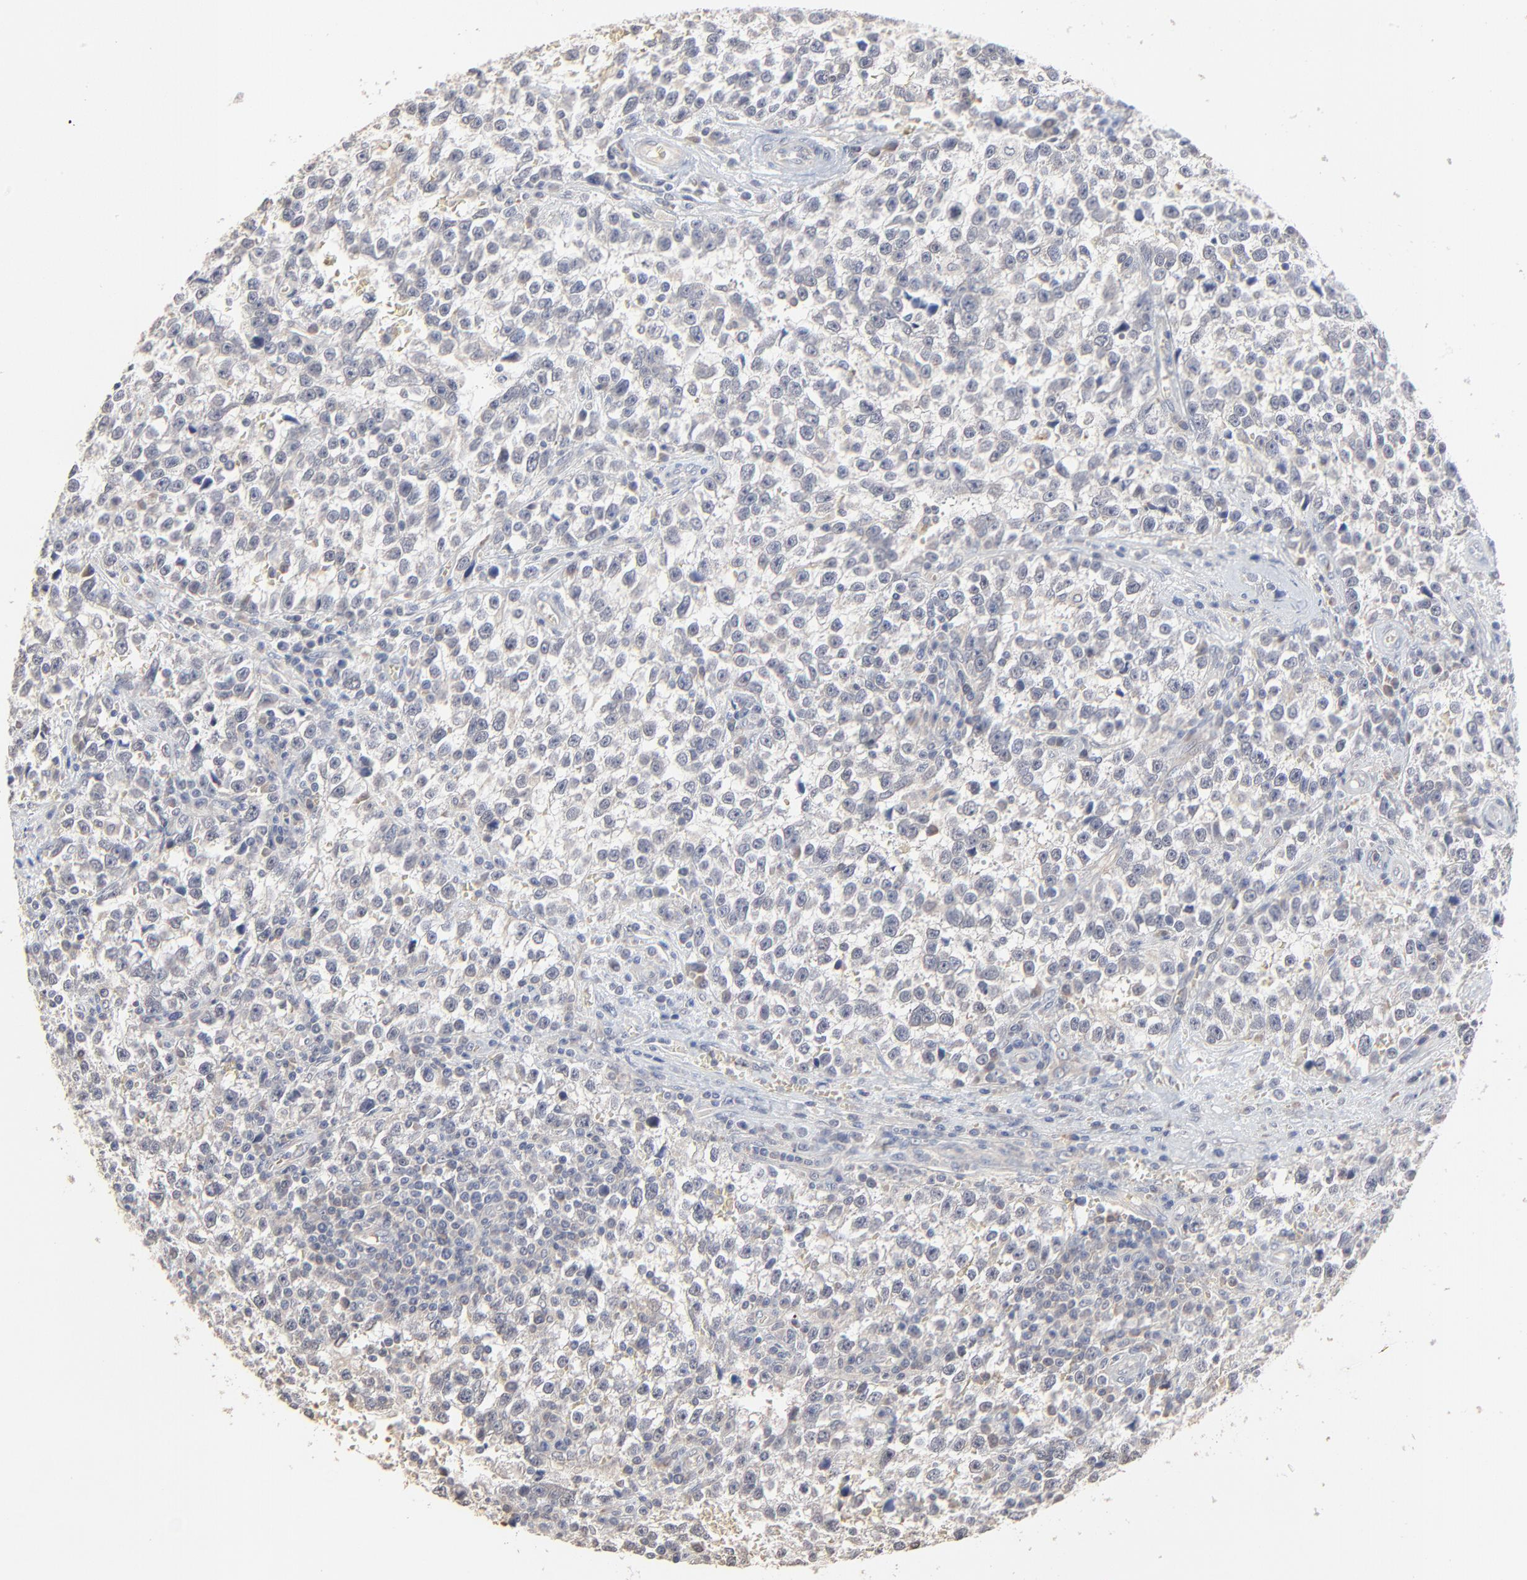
{"staining": {"intensity": "weak", "quantity": "<25%", "location": "cytoplasmic/membranous"}, "tissue": "testis cancer", "cell_type": "Tumor cells", "image_type": "cancer", "snomed": [{"axis": "morphology", "description": "Seminoma, NOS"}, {"axis": "topography", "description": "Testis"}], "caption": "IHC image of human seminoma (testis) stained for a protein (brown), which reveals no staining in tumor cells.", "gene": "FANCB", "patient": {"sex": "male", "age": 38}}